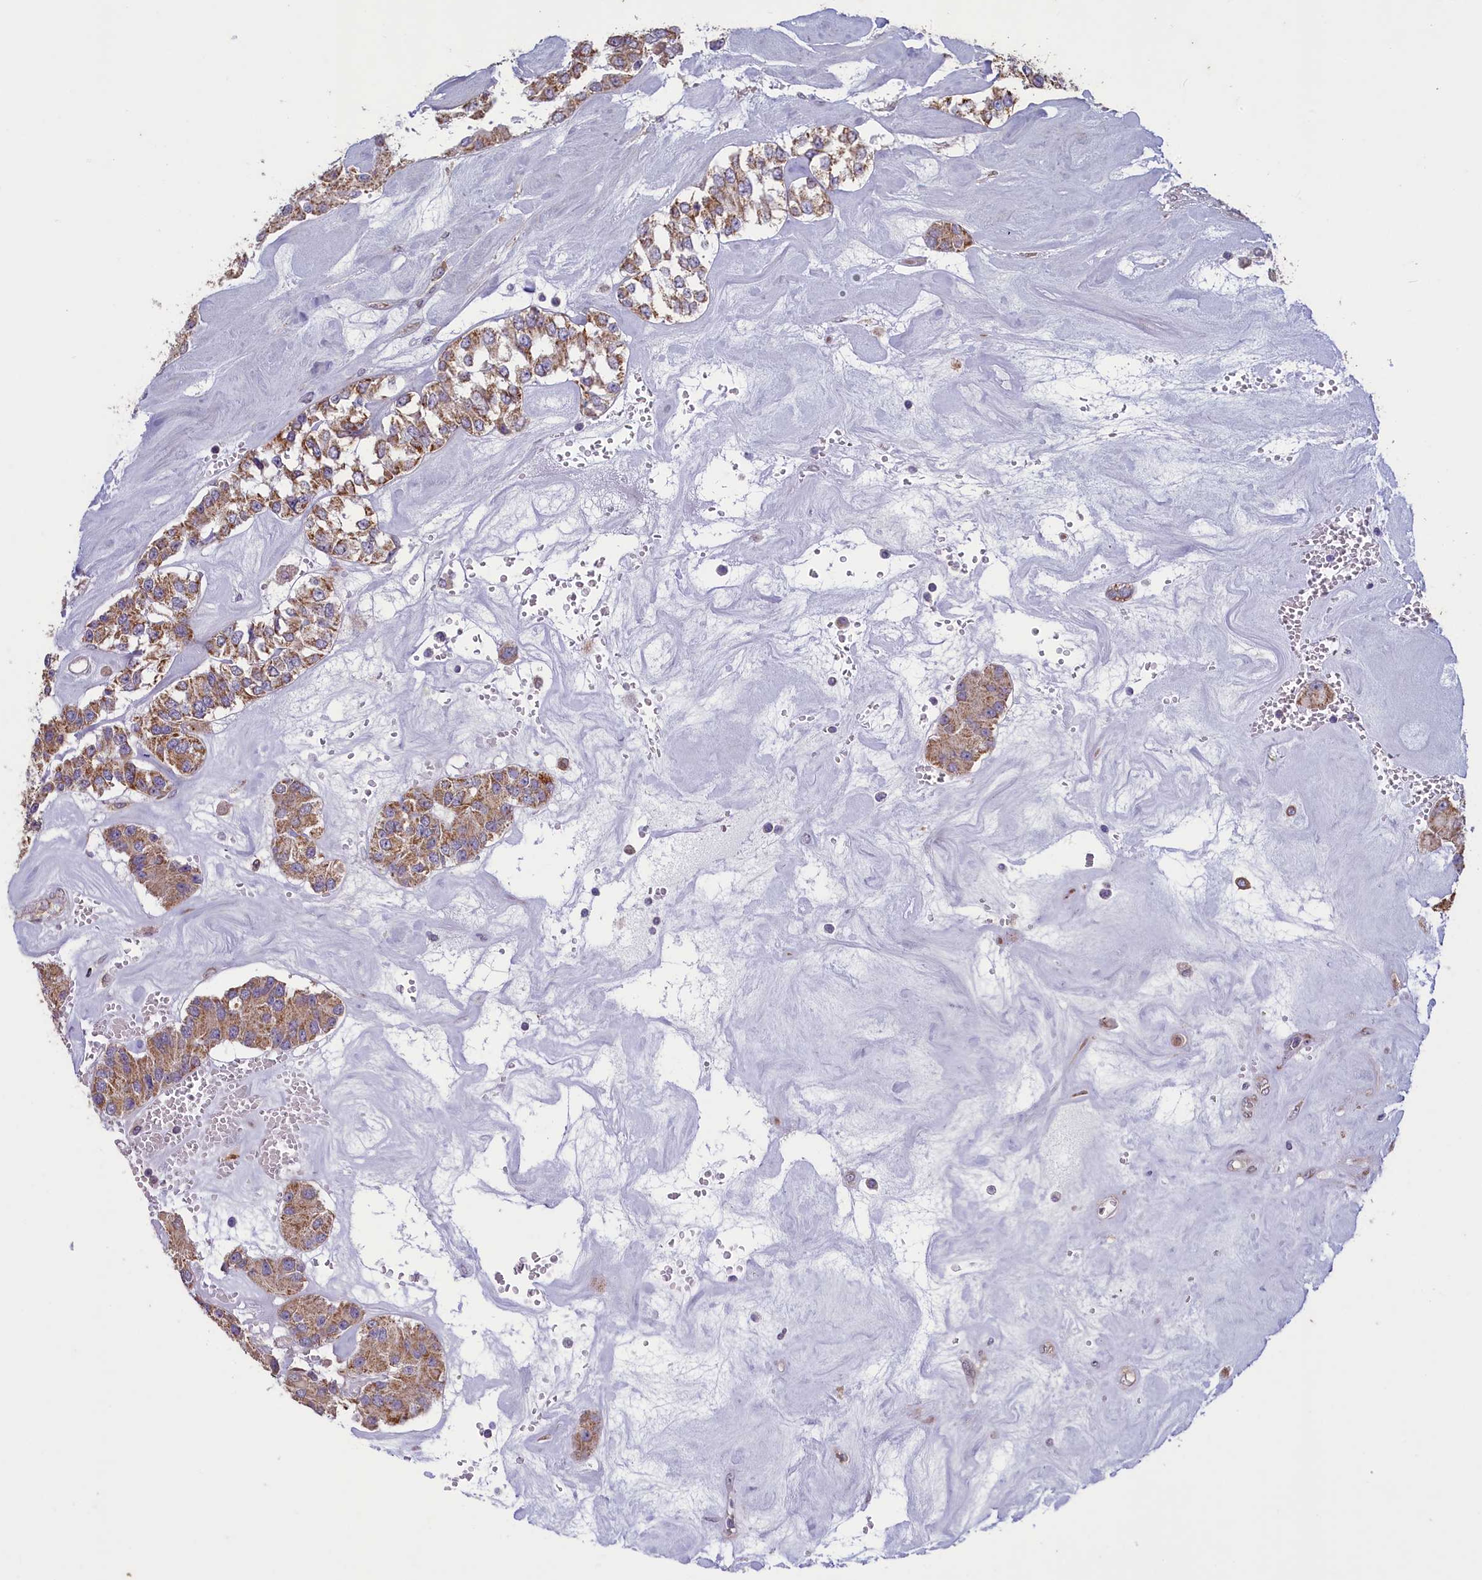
{"staining": {"intensity": "moderate", "quantity": ">75%", "location": "cytoplasmic/membranous"}, "tissue": "carcinoid", "cell_type": "Tumor cells", "image_type": "cancer", "snomed": [{"axis": "morphology", "description": "Carcinoid, malignant, NOS"}, {"axis": "topography", "description": "Pancreas"}], "caption": "Carcinoid stained with a brown dye exhibits moderate cytoplasmic/membranous positive staining in approximately >75% of tumor cells.", "gene": "ACAD8", "patient": {"sex": "male", "age": 41}}